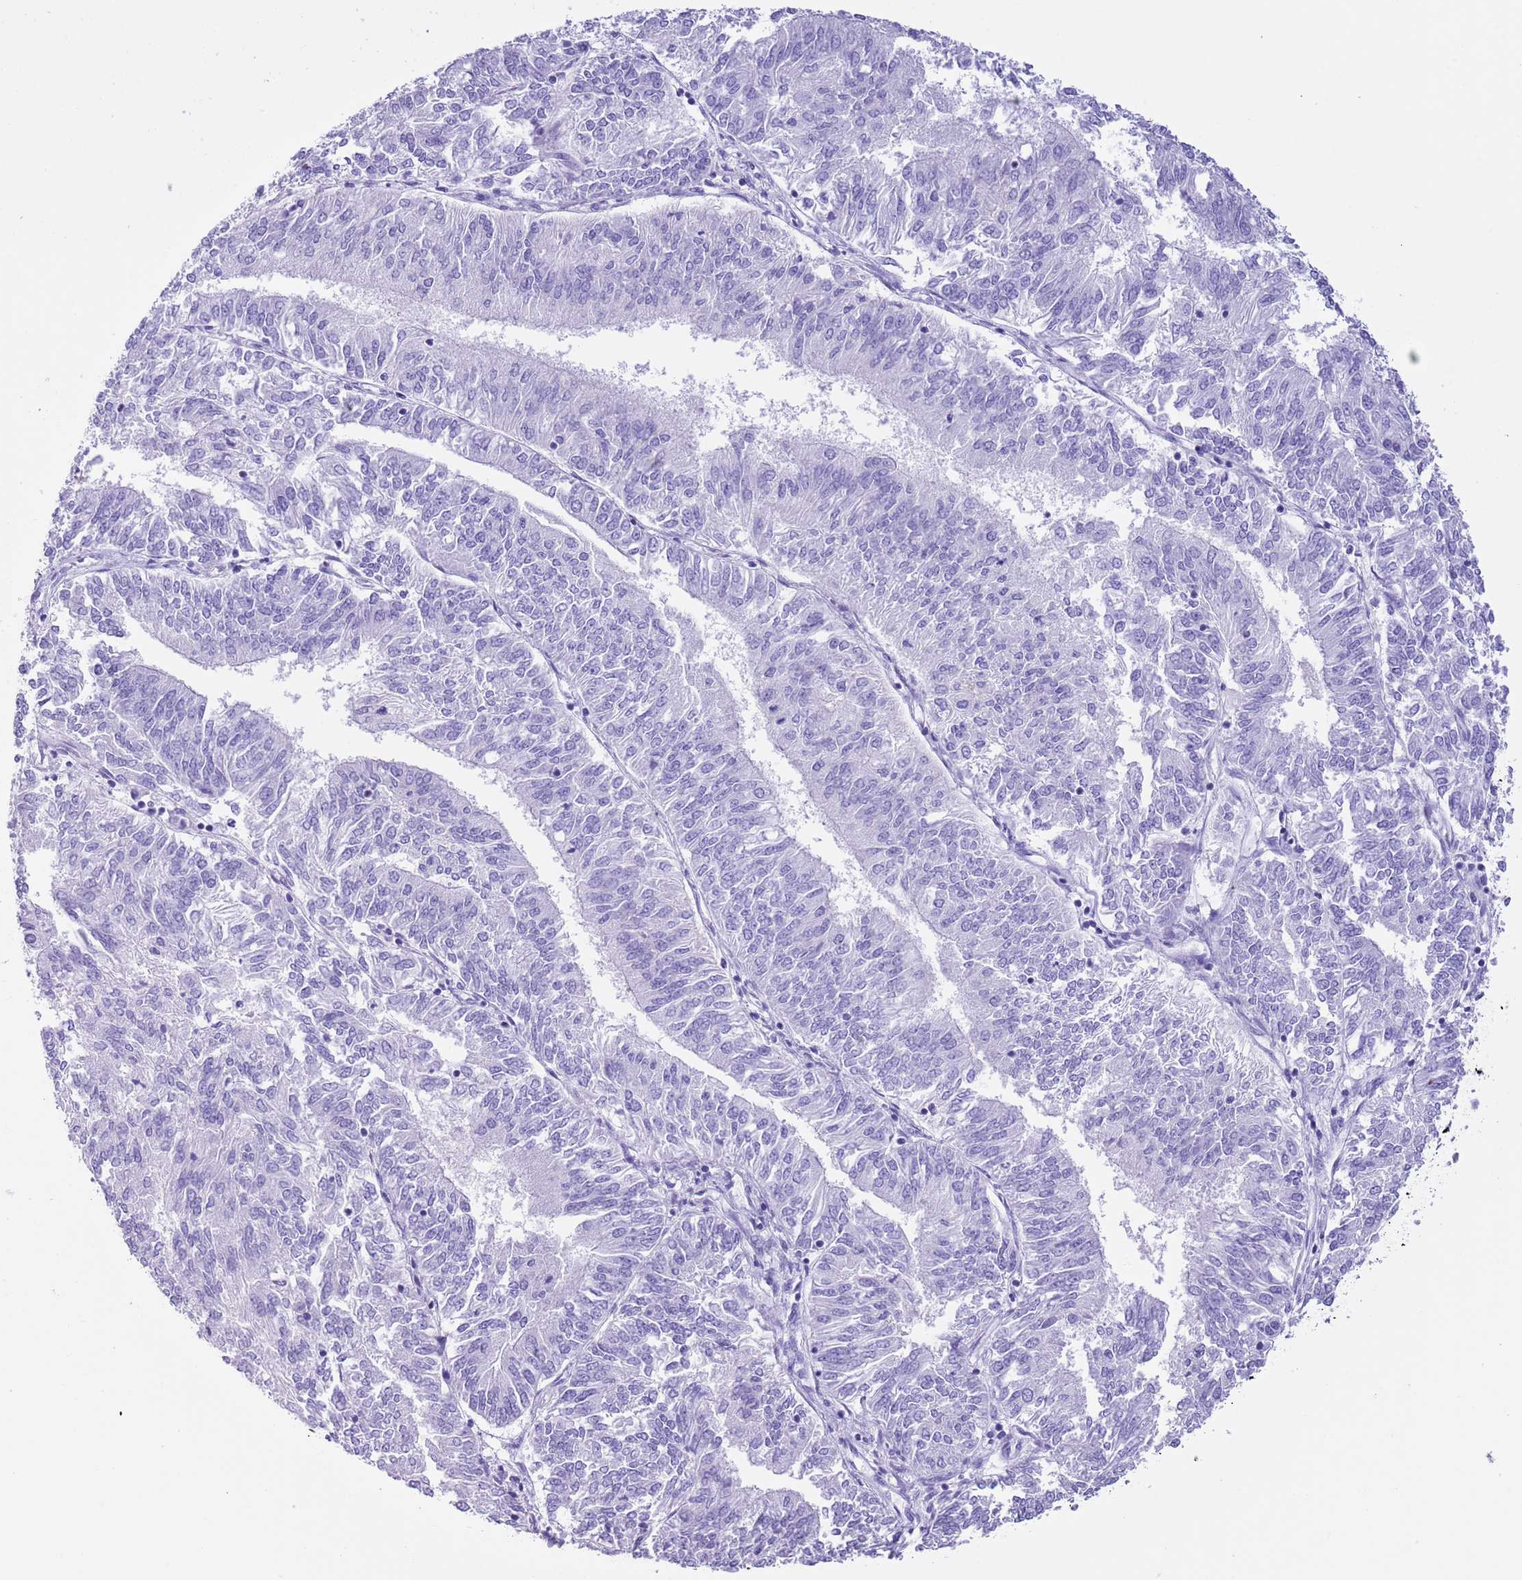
{"staining": {"intensity": "negative", "quantity": "none", "location": "none"}, "tissue": "endometrial cancer", "cell_type": "Tumor cells", "image_type": "cancer", "snomed": [{"axis": "morphology", "description": "Adenocarcinoma, NOS"}, {"axis": "topography", "description": "Endometrium"}], "caption": "An image of endometrial adenocarcinoma stained for a protein displays no brown staining in tumor cells.", "gene": "TBC1D10B", "patient": {"sex": "female", "age": 58}}